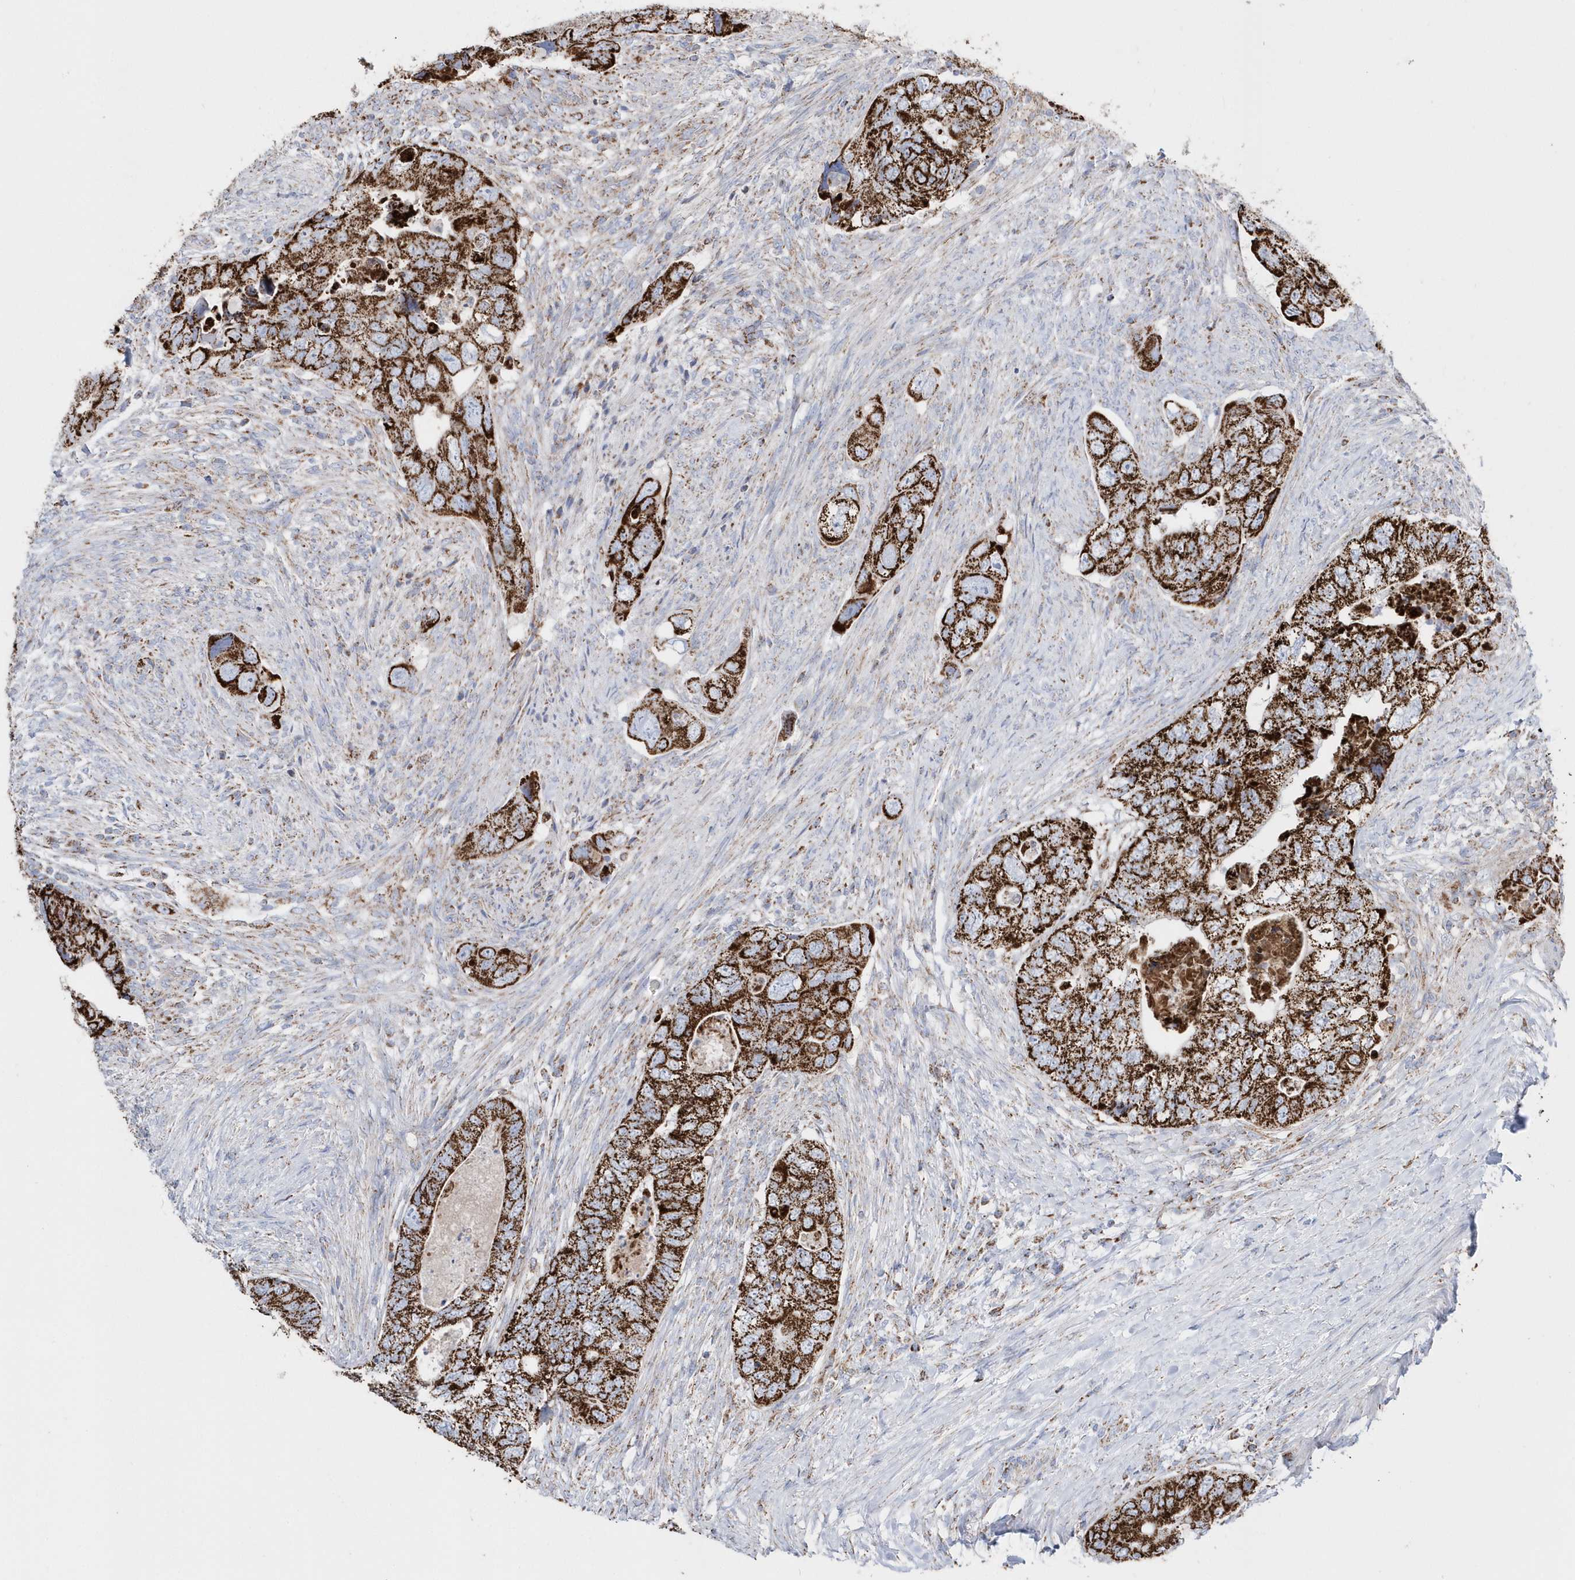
{"staining": {"intensity": "strong", "quantity": ">75%", "location": "cytoplasmic/membranous"}, "tissue": "colorectal cancer", "cell_type": "Tumor cells", "image_type": "cancer", "snomed": [{"axis": "morphology", "description": "Adenocarcinoma, NOS"}, {"axis": "topography", "description": "Rectum"}], "caption": "Strong cytoplasmic/membranous protein expression is identified in about >75% of tumor cells in colorectal cancer. The protein is shown in brown color, while the nuclei are stained blue.", "gene": "TMCO6", "patient": {"sex": "male", "age": 63}}